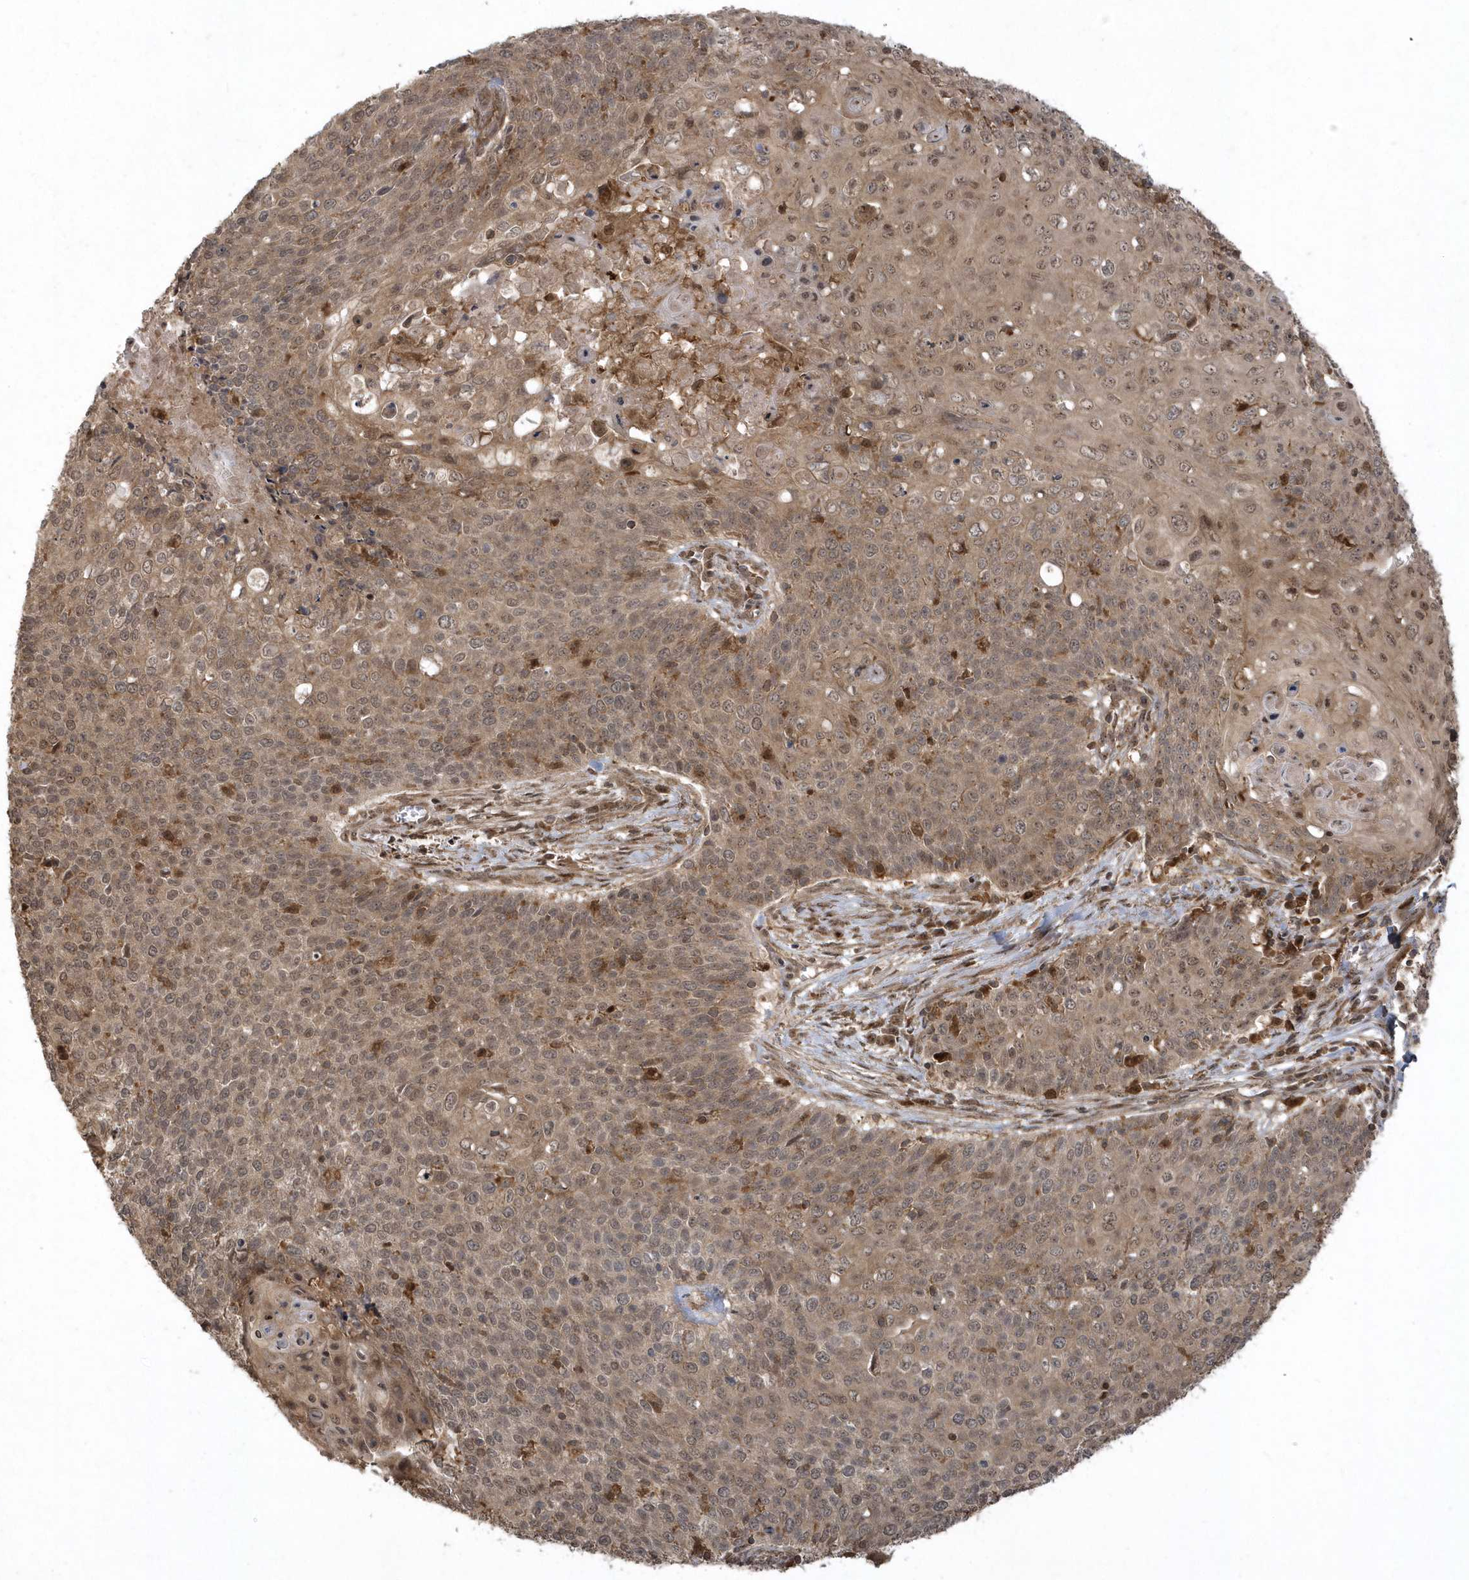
{"staining": {"intensity": "weak", "quantity": ">75%", "location": "cytoplasmic/membranous,nuclear"}, "tissue": "cervical cancer", "cell_type": "Tumor cells", "image_type": "cancer", "snomed": [{"axis": "morphology", "description": "Squamous cell carcinoma, NOS"}, {"axis": "topography", "description": "Cervix"}], "caption": "Weak cytoplasmic/membranous and nuclear staining is present in approximately >75% of tumor cells in cervical cancer.", "gene": "LACC1", "patient": {"sex": "female", "age": 39}}